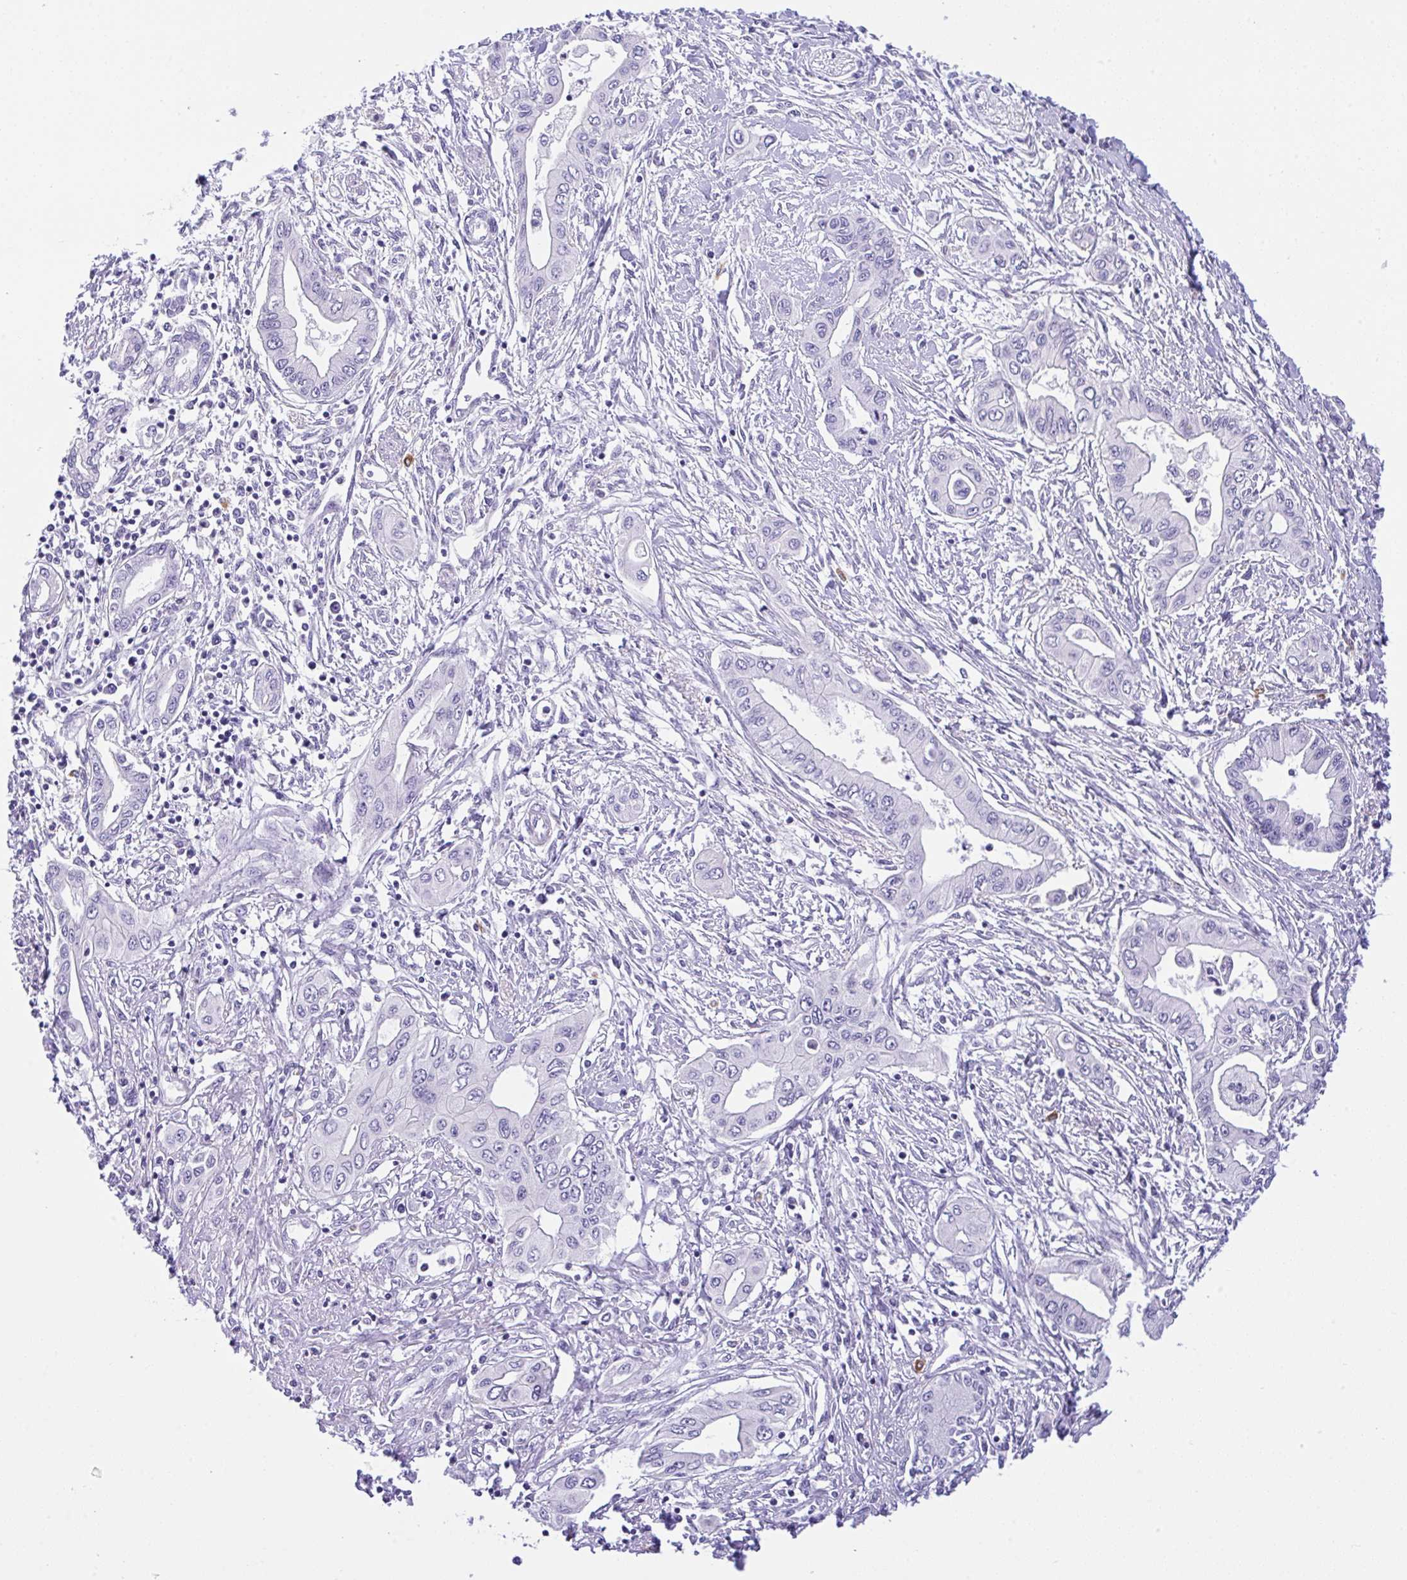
{"staining": {"intensity": "negative", "quantity": "none", "location": "none"}, "tissue": "pancreatic cancer", "cell_type": "Tumor cells", "image_type": "cancer", "snomed": [{"axis": "morphology", "description": "Adenocarcinoma, NOS"}, {"axis": "topography", "description": "Pancreas"}], "caption": "This is an immunohistochemistry (IHC) photomicrograph of human pancreatic adenocarcinoma. There is no expression in tumor cells.", "gene": "NCF1", "patient": {"sex": "female", "age": 62}}